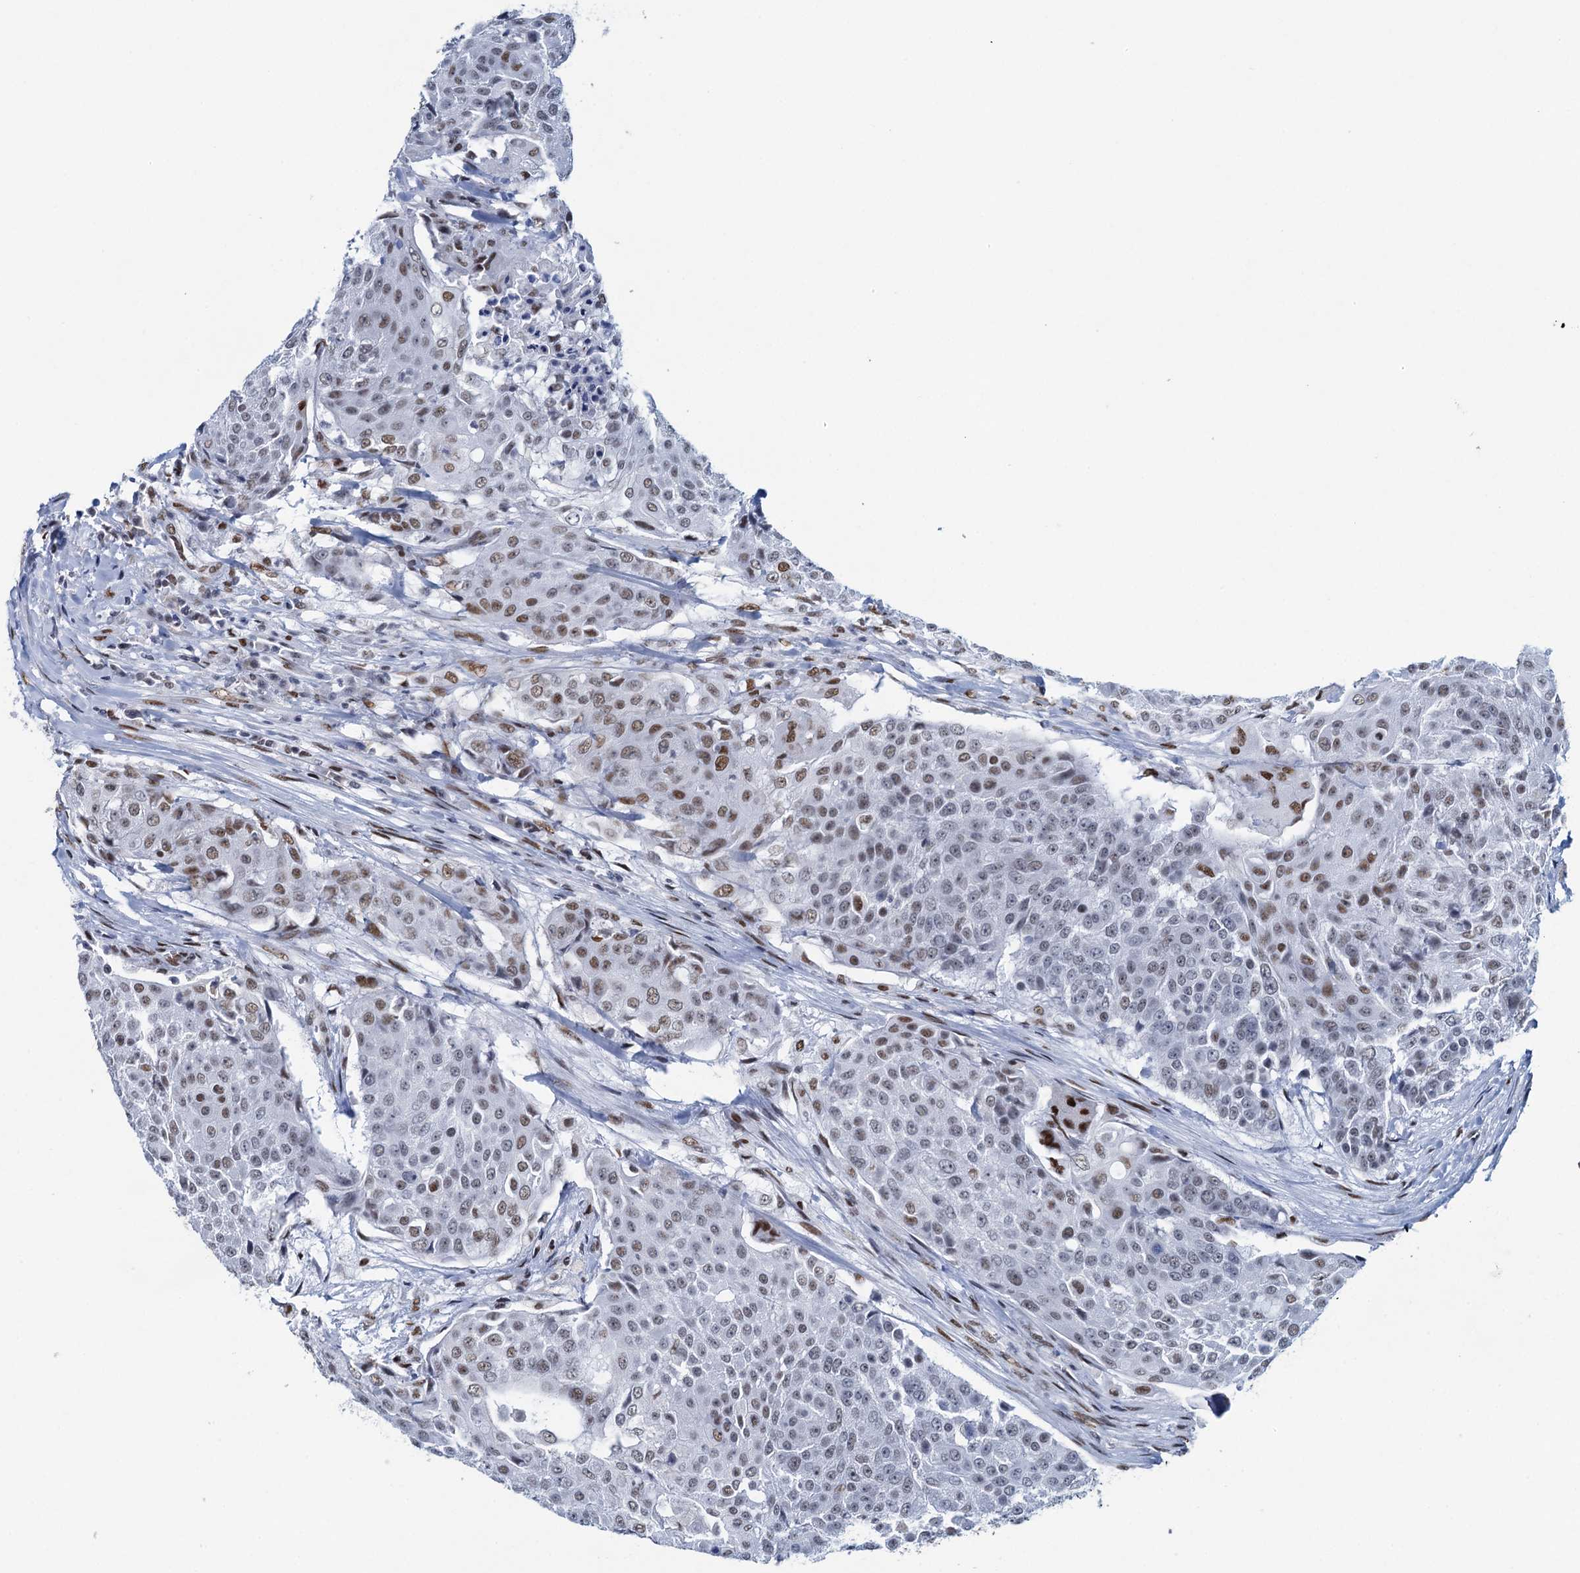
{"staining": {"intensity": "moderate", "quantity": "25%-75%", "location": "nuclear"}, "tissue": "urothelial cancer", "cell_type": "Tumor cells", "image_type": "cancer", "snomed": [{"axis": "morphology", "description": "Urothelial carcinoma, High grade"}, {"axis": "topography", "description": "Urinary bladder"}], "caption": "Moderate nuclear expression for a protein is identified in about 25%-75% of tumor cells of urothelial carcinoma (high-grade) using IHC.", "gene": "HNRNPUL2", "patient": {"sex": "female", "age": 63}}